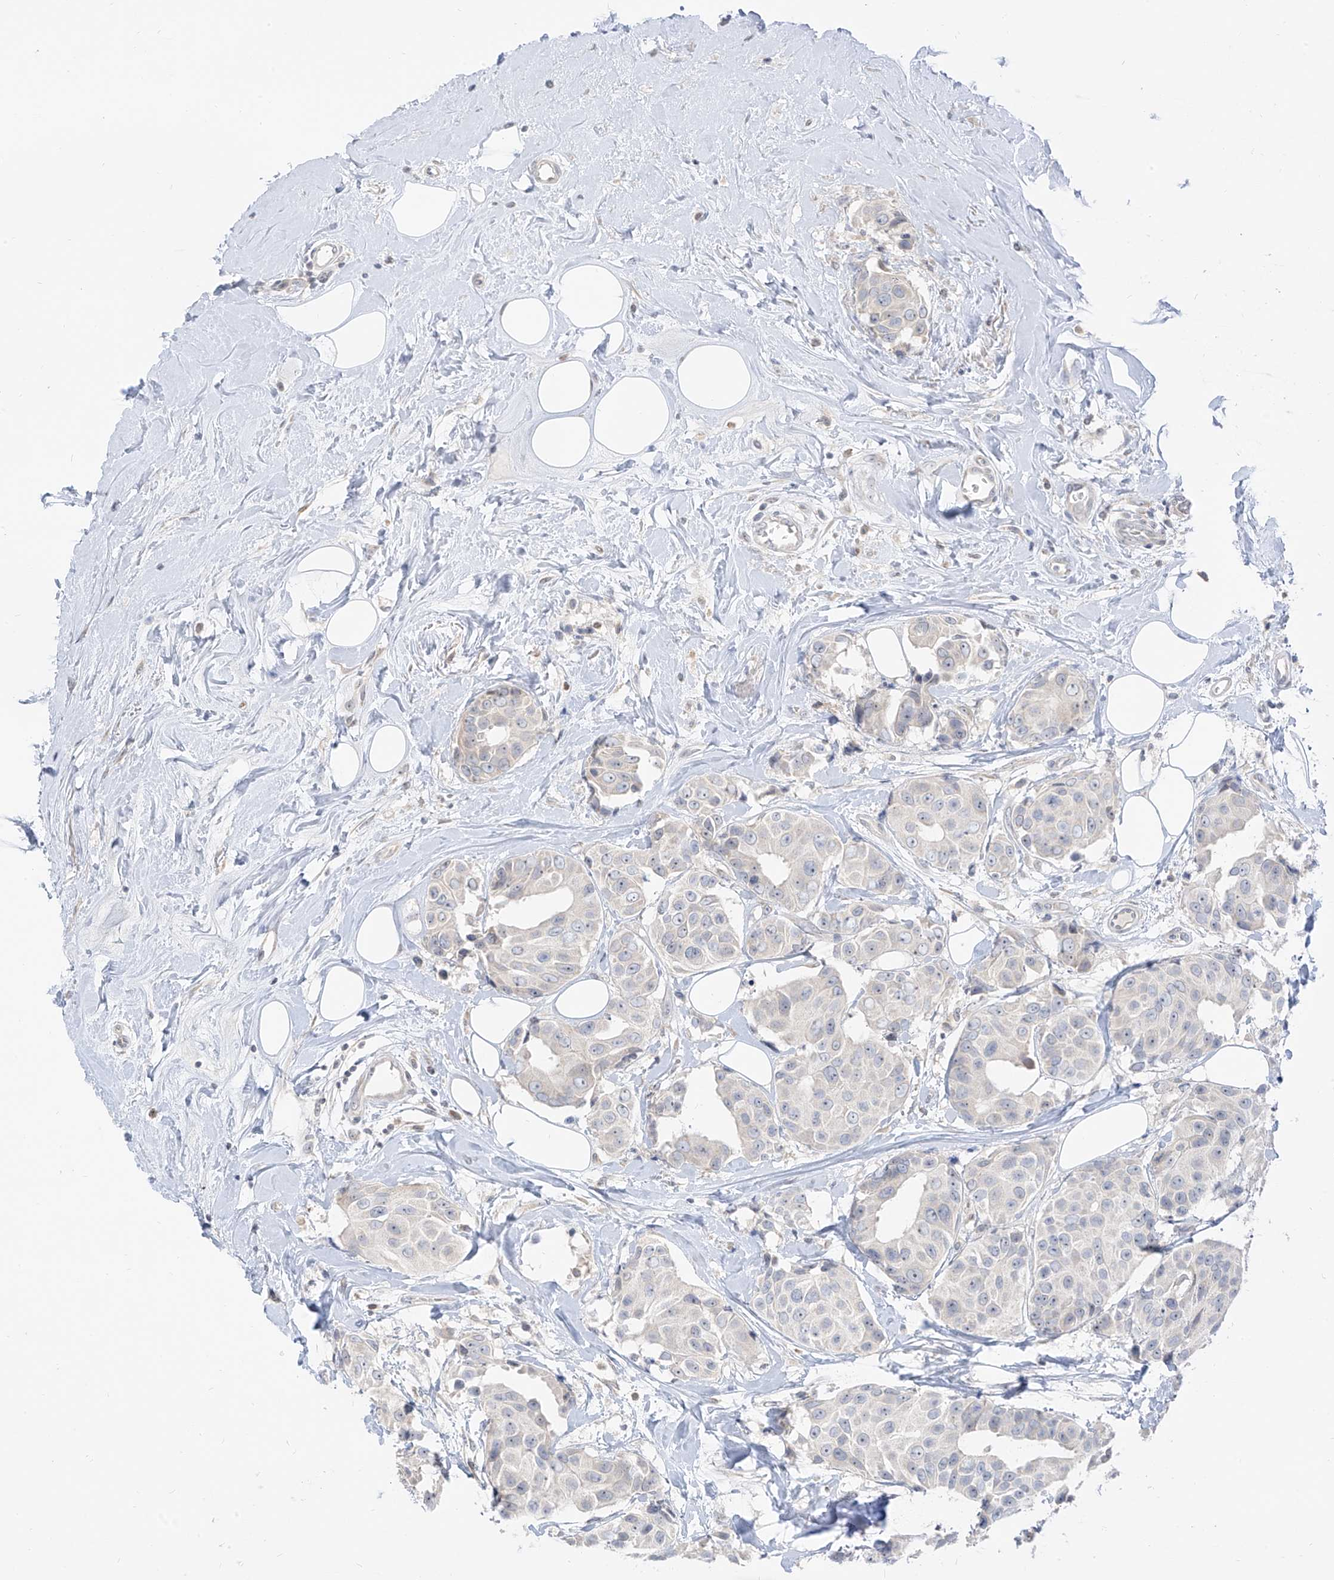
{"staining": {"intensity": "negative", "quantity": "none", "location": "none"}, "tissue": "breast cancer", "cell_type": "Tumor cells", "image_type": "cancer", "snomed": [{"axis": "morphology", "description": "Normal tissue, NOS"}, {"axis": "morphology", "description": "Duct carcinoma"}, {"axis": "topography", "description": "Breast"}], "caption": "This is an immunohistochemistry photomicrograph of breast cancer. There is no staining in tumor cells.", "gene": "C2orf42", "patient": {"sex": "female", "age": 39}}